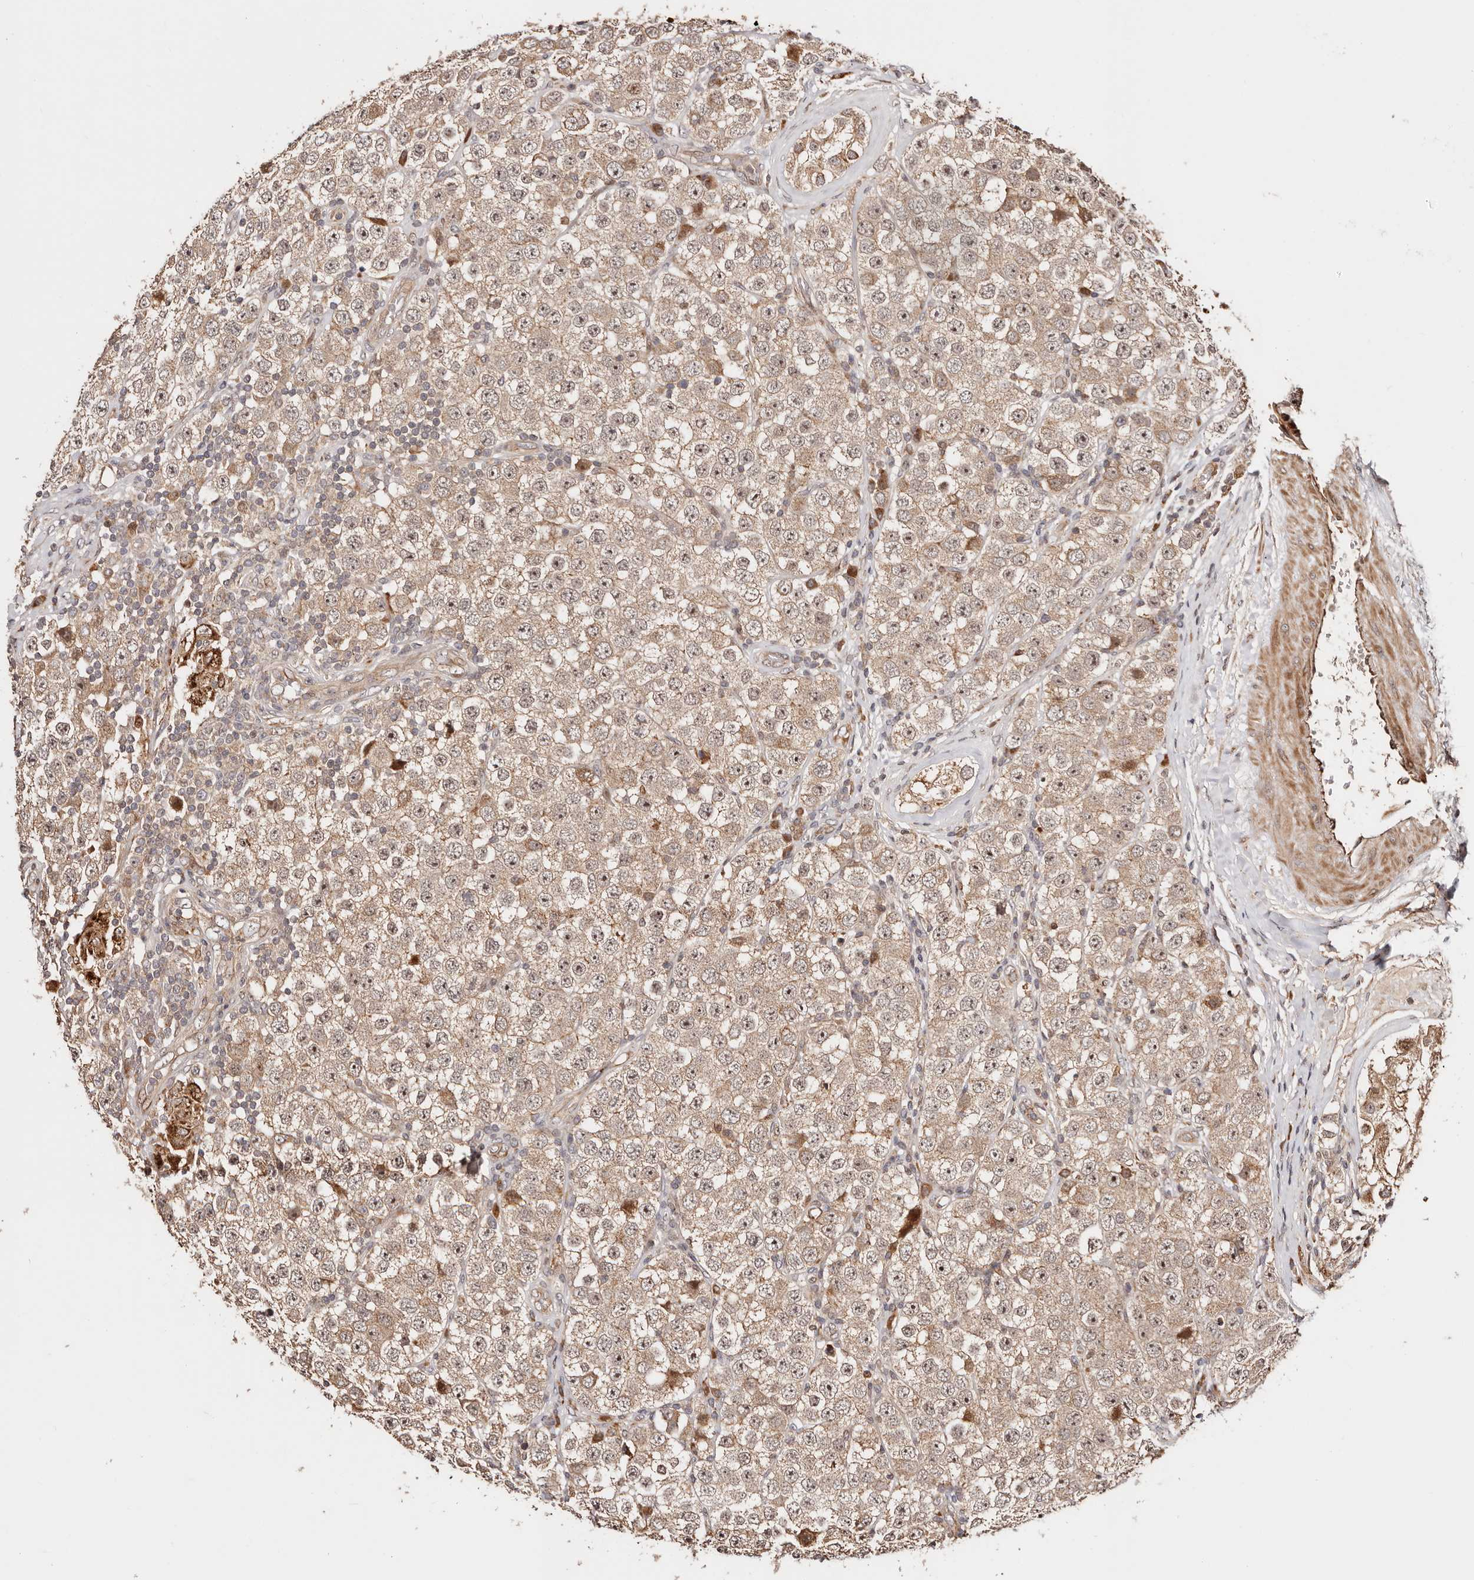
{"staining": {"intensity": "weak", "quantity": ">75%", "location": "cytoplasmic/membranous,nuclear"}, "tissue": "testis cancer", "cell_type": "Tumor cells", "image_type": "cancer", "snomed": [{"axis": "morphology", "description": "Seminoma, NOS"}, {"axis": "topography", "description": "Testis"}], "caption": "Immunohistochemistry histopathology image of neoplastic tissue: seminoma (testis) stained using immunohistochemistry exhibits low levels of weak protein expression localized specifically in the cytoplasmic/membranous and nuclear of tumor cells, appearing as a cytoplasmic/membranous and nuclear brown color.", "gene": "PTPN22", "patient": {"sex": "male", "age": 28}}